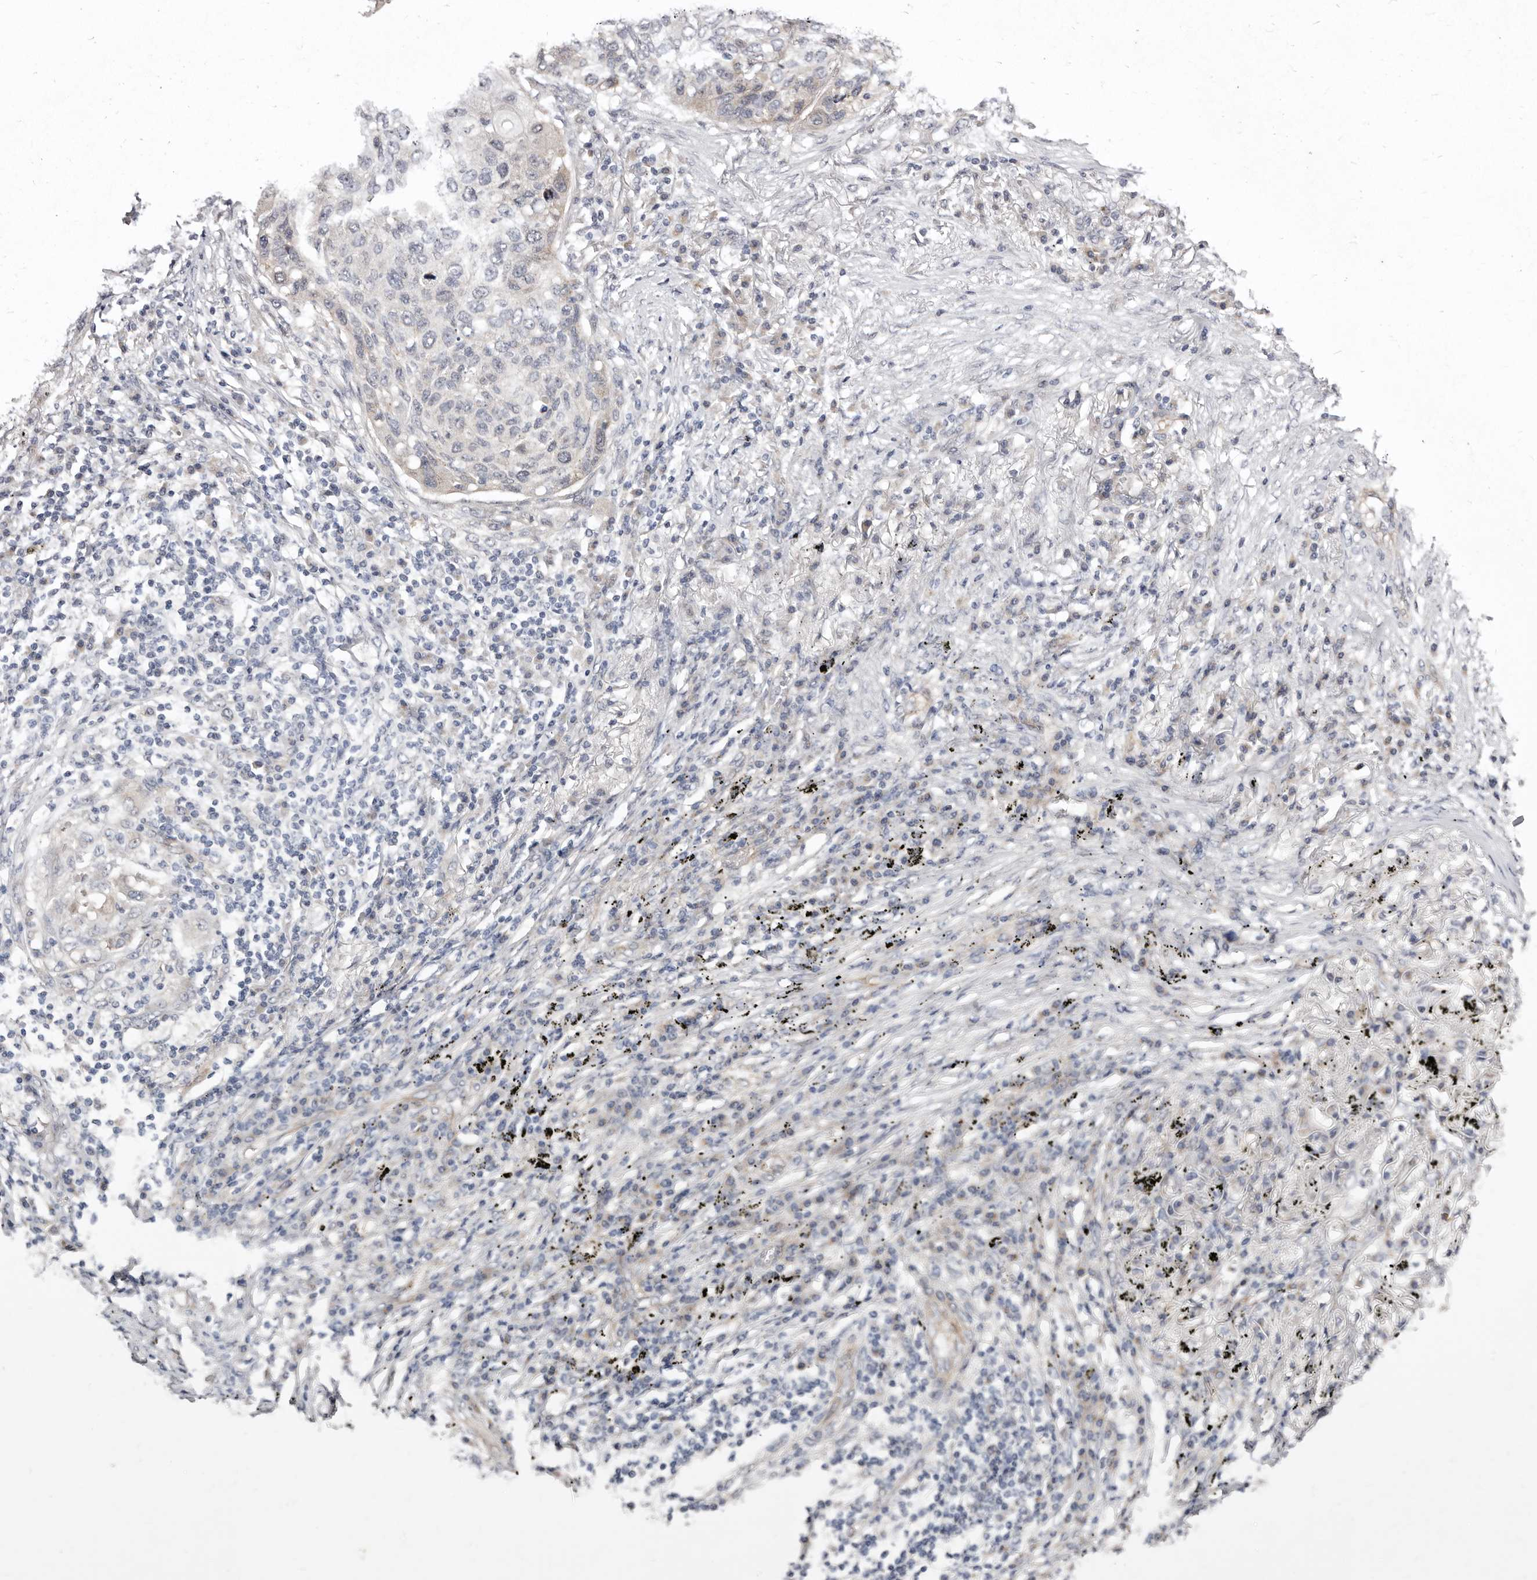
{"staining": {"intensity": "weak", "quantity": "<25%", "location": "cytoplasmic/membranous"}, "tissue": "lung cancer", "cell_type": "Tumor cells", "image_type": "cancer", "snomed": [{"axis": "morphology", "description": "Squamous cell carcinoma, NOS"}, {"axis": "topography", "description": "Lung"}], "caption": "This is an immunohistochemistry image of lung cancer (squamous cell carcinoma). There is no staining in tumor cells.", "gene": "KLHL4", "patient": {"sex": "female", "age": 63}}